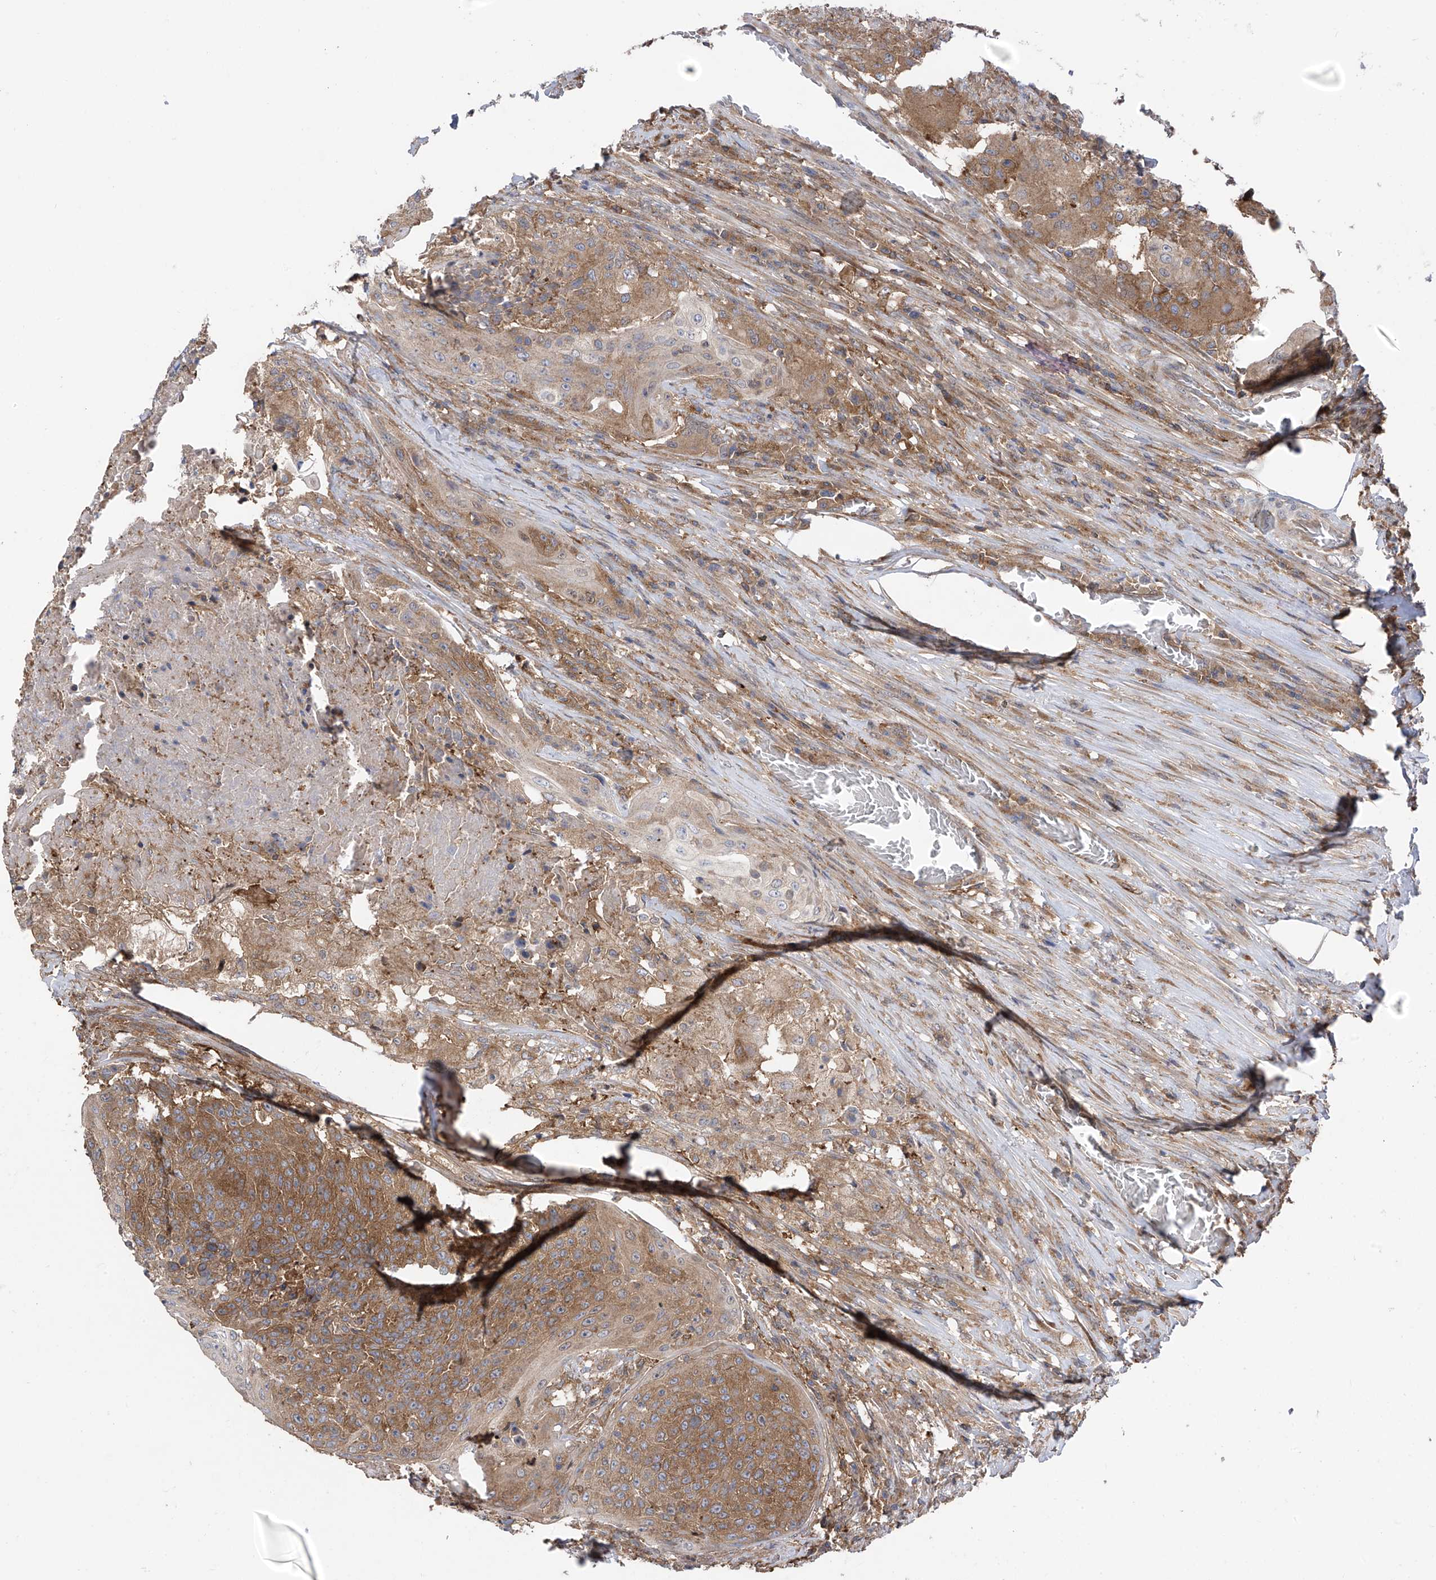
{"staining": {"intensity": "moderate", "quantity": ">75%", "location": "cytoplasmic/membranous"}, "tissue": "urothelial cancer", "cell_type": "Tumor cells", "image_type": "cancer", "snomed": [{"axis": "morphology", "description": "Urothelial carcinoma, High grade"}, {"axis": "topography", "description": "Urinary bladder"}], "caption": "This photomicrograph exhibits IHC staining of human high-grade urothelial carcinoma, with medium moderate cytoplasmic/membranous staining in approximately >75% of tumor cells.", "gene": "CHPF", "patient": {"sex": "female", "age": 63}}